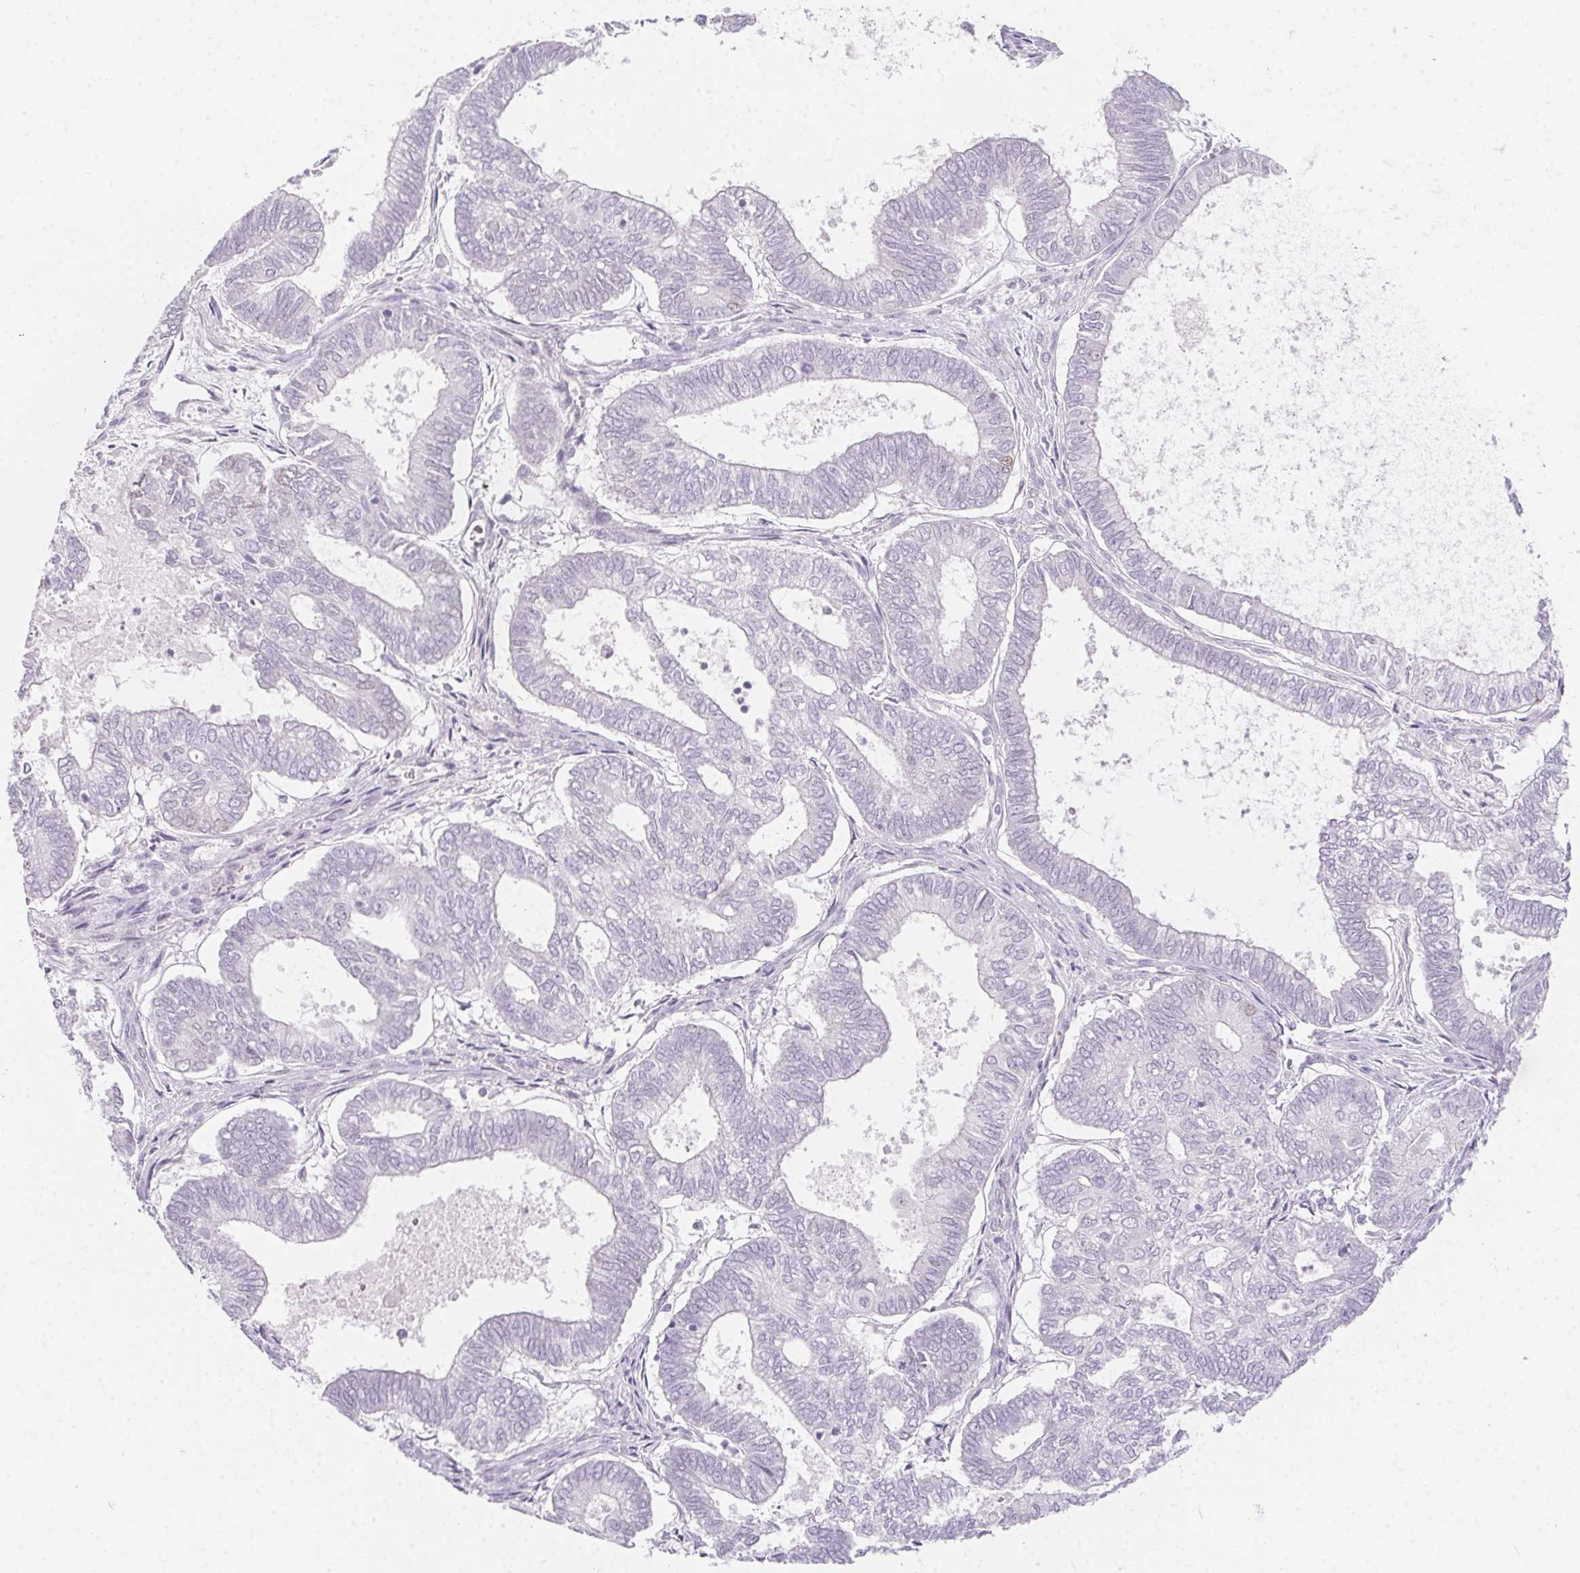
{"staining": {"intensity": "negative", "quantity": "none", "location": "none"}, "tissue": "ovarian cancer", "cell_type": "Tumor cells", "image_type": "cancer", "snomed": [{"axis": "morphology", "description": "Carcinoma, endometroid"}, {"axis": "topography", "description": "Ovary"}], "caption": "Ovarian cancer stained for a protein using IHC shows no staining tumor cells.", "gene": "MORC1", "patient": {"sex": "female", "age": 64}}